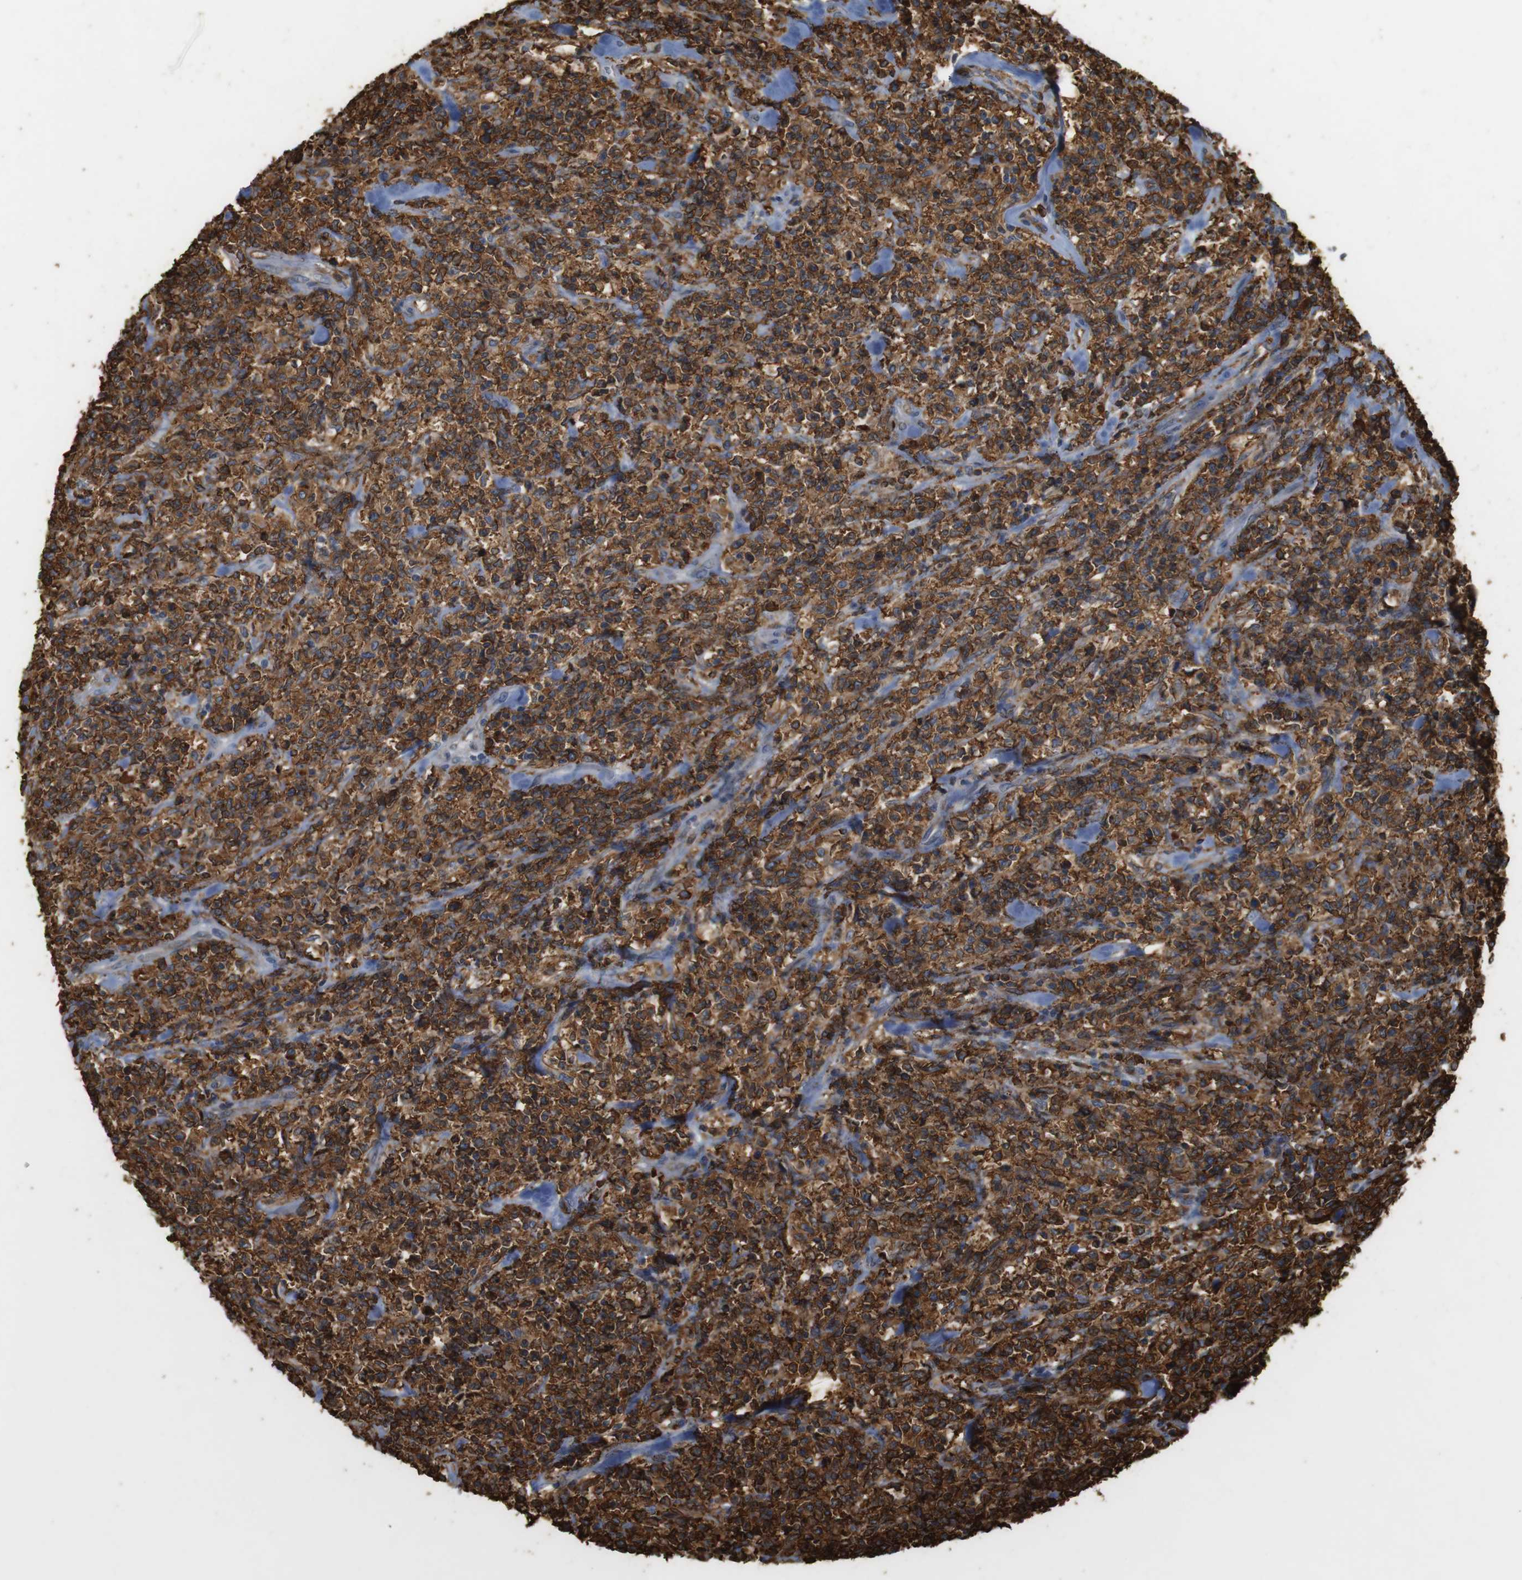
{"staining": {"intensity": "strong", "quantity": ">75%", "location": "cytoplasmic/membranous"}, "tissue": "lymphoma", "cell_type": "Tumor cells", "image_type": "cancer", "snomed": [{"axis": "morphology", "description": "Malignant lymphoma, non-Hodgkin's type, High grade"}, {"axis": "topography", "description": "Soft tissue"}], "caption": "Human malignant lymphoma, non-Hodgkin's type (high-grade) stained with a protein marker exhibits strong staining in tumor cells.", "gene": "HLA-DRA", "patient": {"sex": "male", "age": 18}}